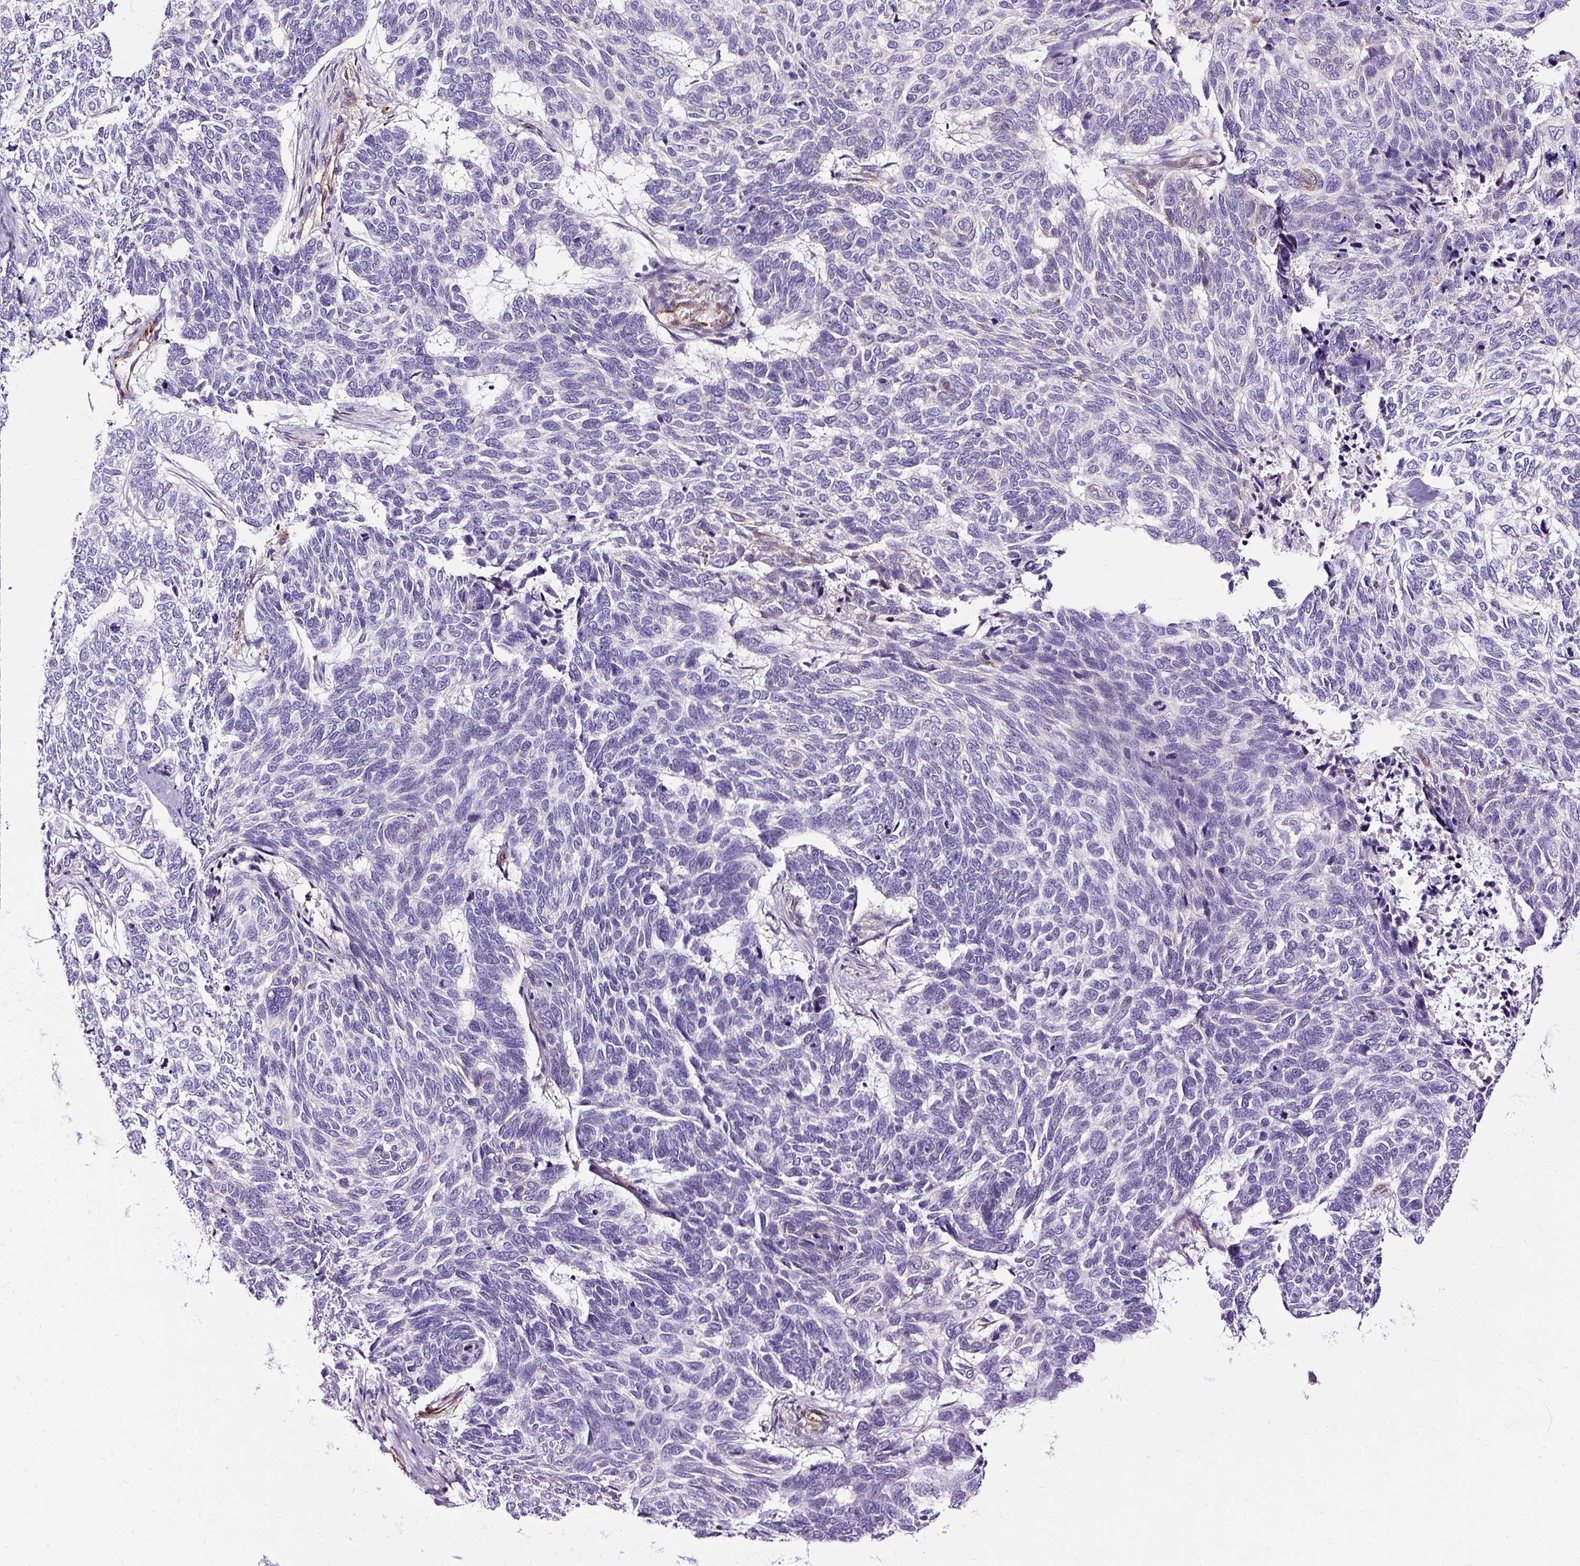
{"staining": {"intensity": "negative", "quantity": "none", "location": "none"}, "tissue": "skin cancer", "cell_type": "Tumor cells", "image_type": "cancer", "snomed": [{"axis": "morphology", "description": "Basal cell carcinoma"}, {"axis": "topography", "description": "Skin"}], "caption": "Immunohistochemistry (IHC) histopathology image of human skin basal cell carcinoma stained for a protein (brown), which shows no expression in tumor cells. Brightfield microscopy of immunohistochemistry (IHC) stained with DAB (3,3'-diaminobenzidine) (brown) and hematoxylin (blue), captured at high magnification.", "gene": "SLC7A8", "patient": {"sex": "female", "age": 65}}